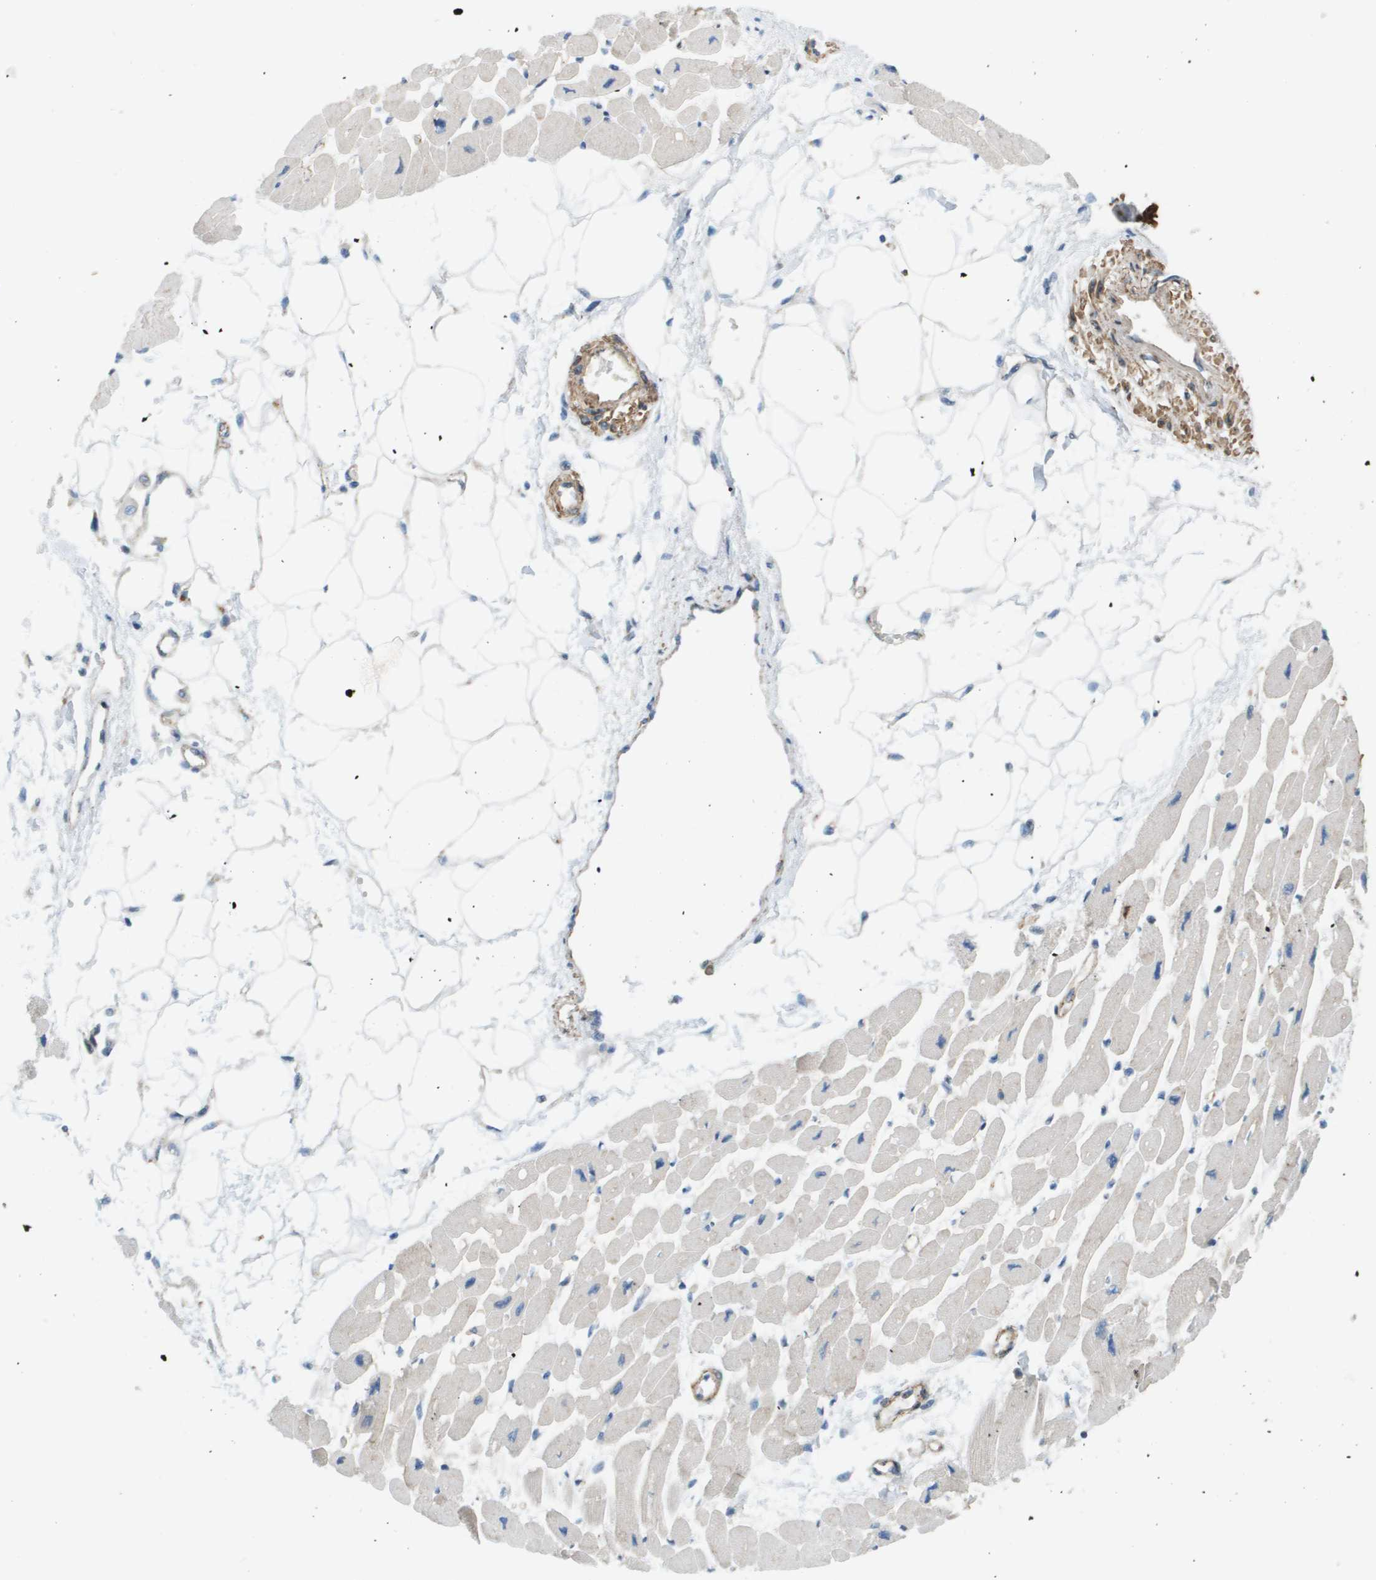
{"staining": {"intensity": "negative", "quantity": "none", "location": "none"}, "tissue": "heart muscle", "cell_type": "Cardiomyocytes", "image_type": "normal", "snomed": [{"axis": "morphology", "description": "Normal tissue, NOS"}, {"axis": "topography", "description": "Heart"}], "caption": "This image is of normal heart muscle stained with immunohistochemistry (IHC) to label a protein in brown with the nuclei are counter-stained blue. There is no positivity in cardiomyocytes. The staining was performed using DAB to visualize the protein expression in brown, while the nuclei were stained in blue with hematoxylin (Magnification: 20x).", "gene": "MYH11", "patient": {"sex": "female", "age": 54}}